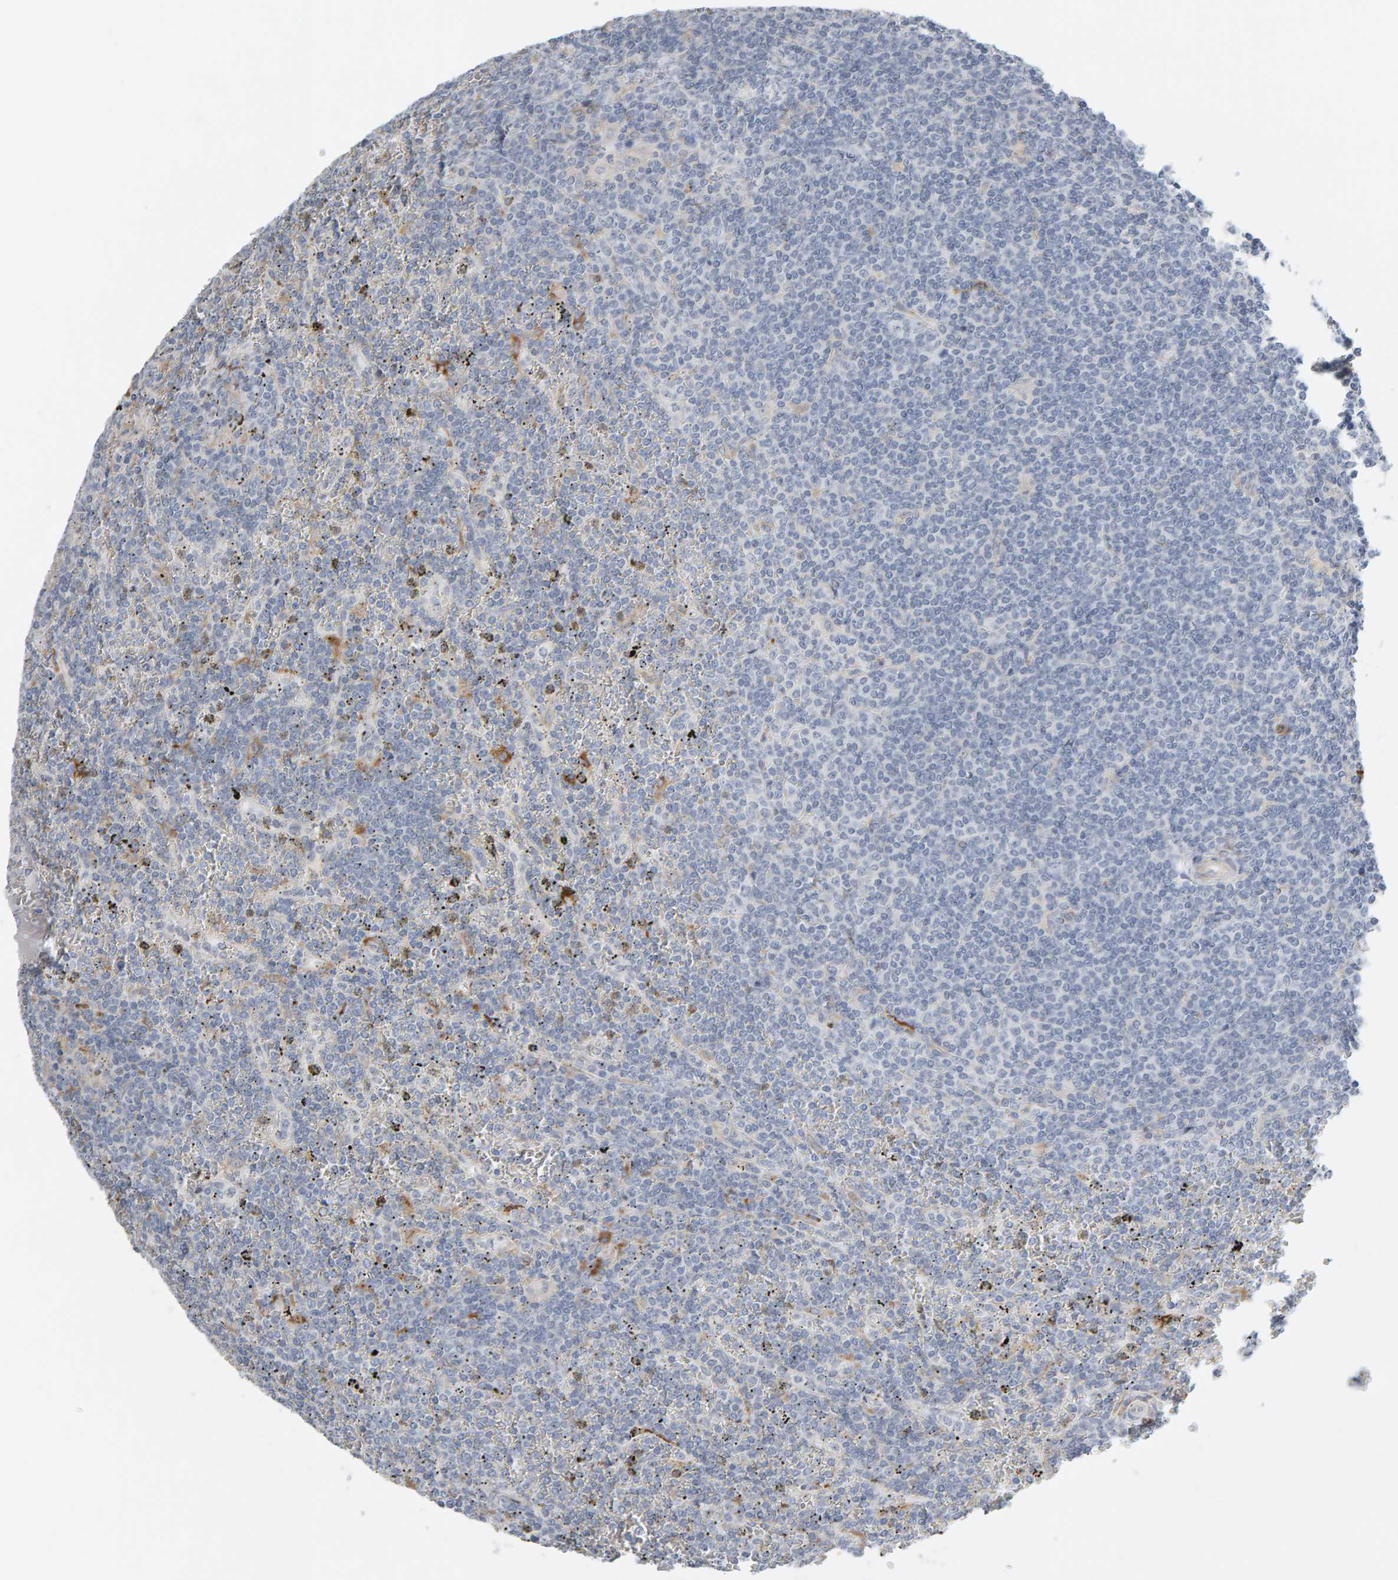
{"staining": {"intensity": "negative", "quantity": "none", "location": "none"}, "tissue": "lymphoma", "cell_type": "Tumor cells", "image_type": "cancer", "snomed": [{"axis": "morphology", "description": "Malignant lymphoma, non-Hodgkin's type, Low grade"}, {"axis": "topography", "description": "Spleen"}], "caption": "Immunohistochemistry micrograph of neoplastic tissue: human lymphoma stained with DAB (3,3'-diaminobenzidine) exhibits no significant protein expression in tumor cells.", "gene": "ENGASE", "patient": {"sex": "female", "age": 19}}